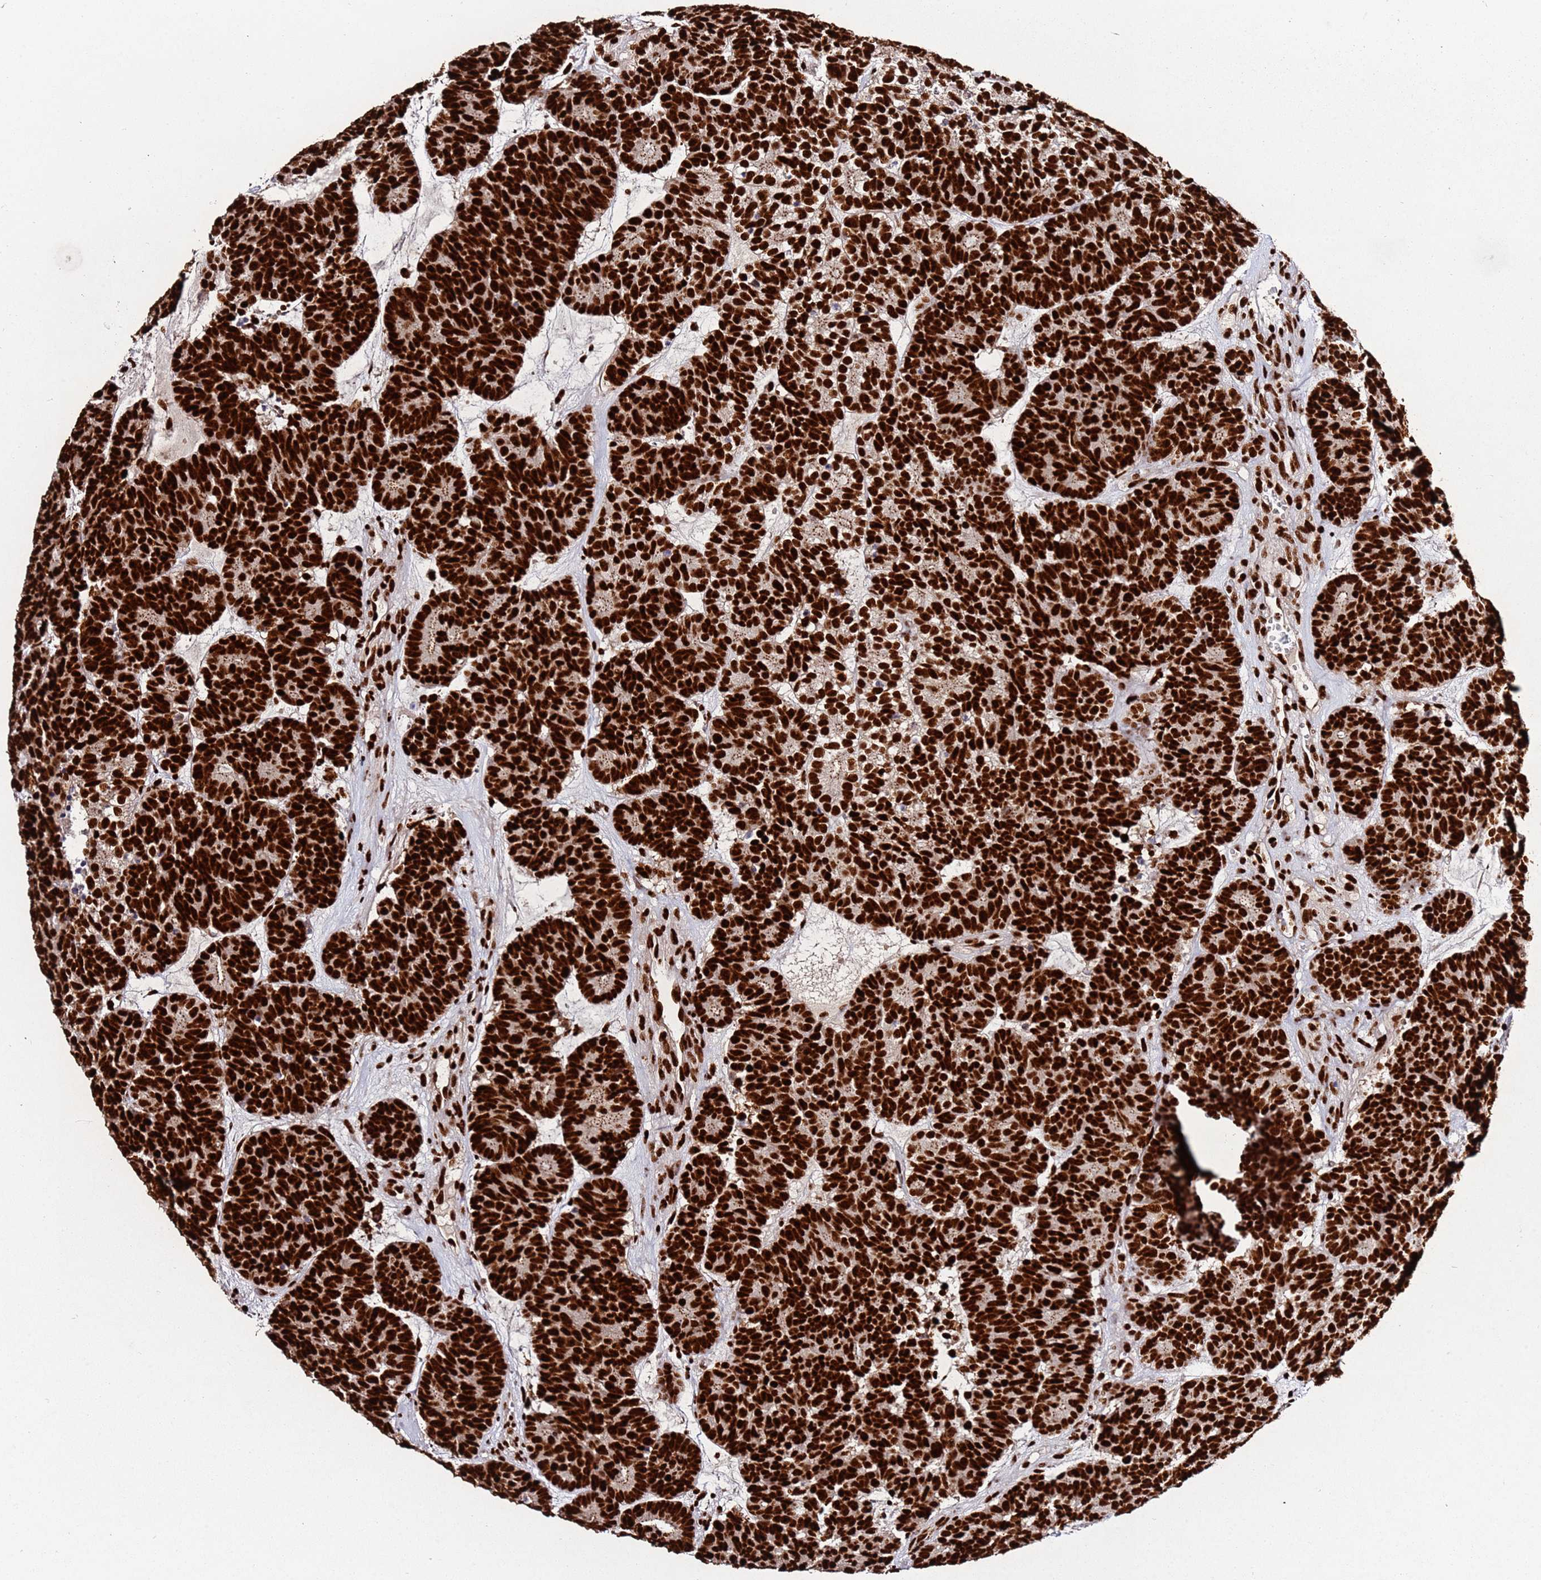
{"staining": {"intensity": "strong", "quantity": ">75%", "location": "nuclear"}, "tissue": "head and neck cancer", "cell_type": "Tumor cells", "image_type": "cancer", "snomed": [{"axis": "morphology", "description": "Adenocarcinoma, NOS"}, {"axis": "topography", "description": "Head-Neck"}], "caption": "An IHC image of tumor tissue is shown. Protein staining in brown shows strong nuclear positivity in head and neck cancer (adenocarcinoma) within tumor cells.", "gene": "C6orf226", "patient": {"sex": "female", "age": 81}}